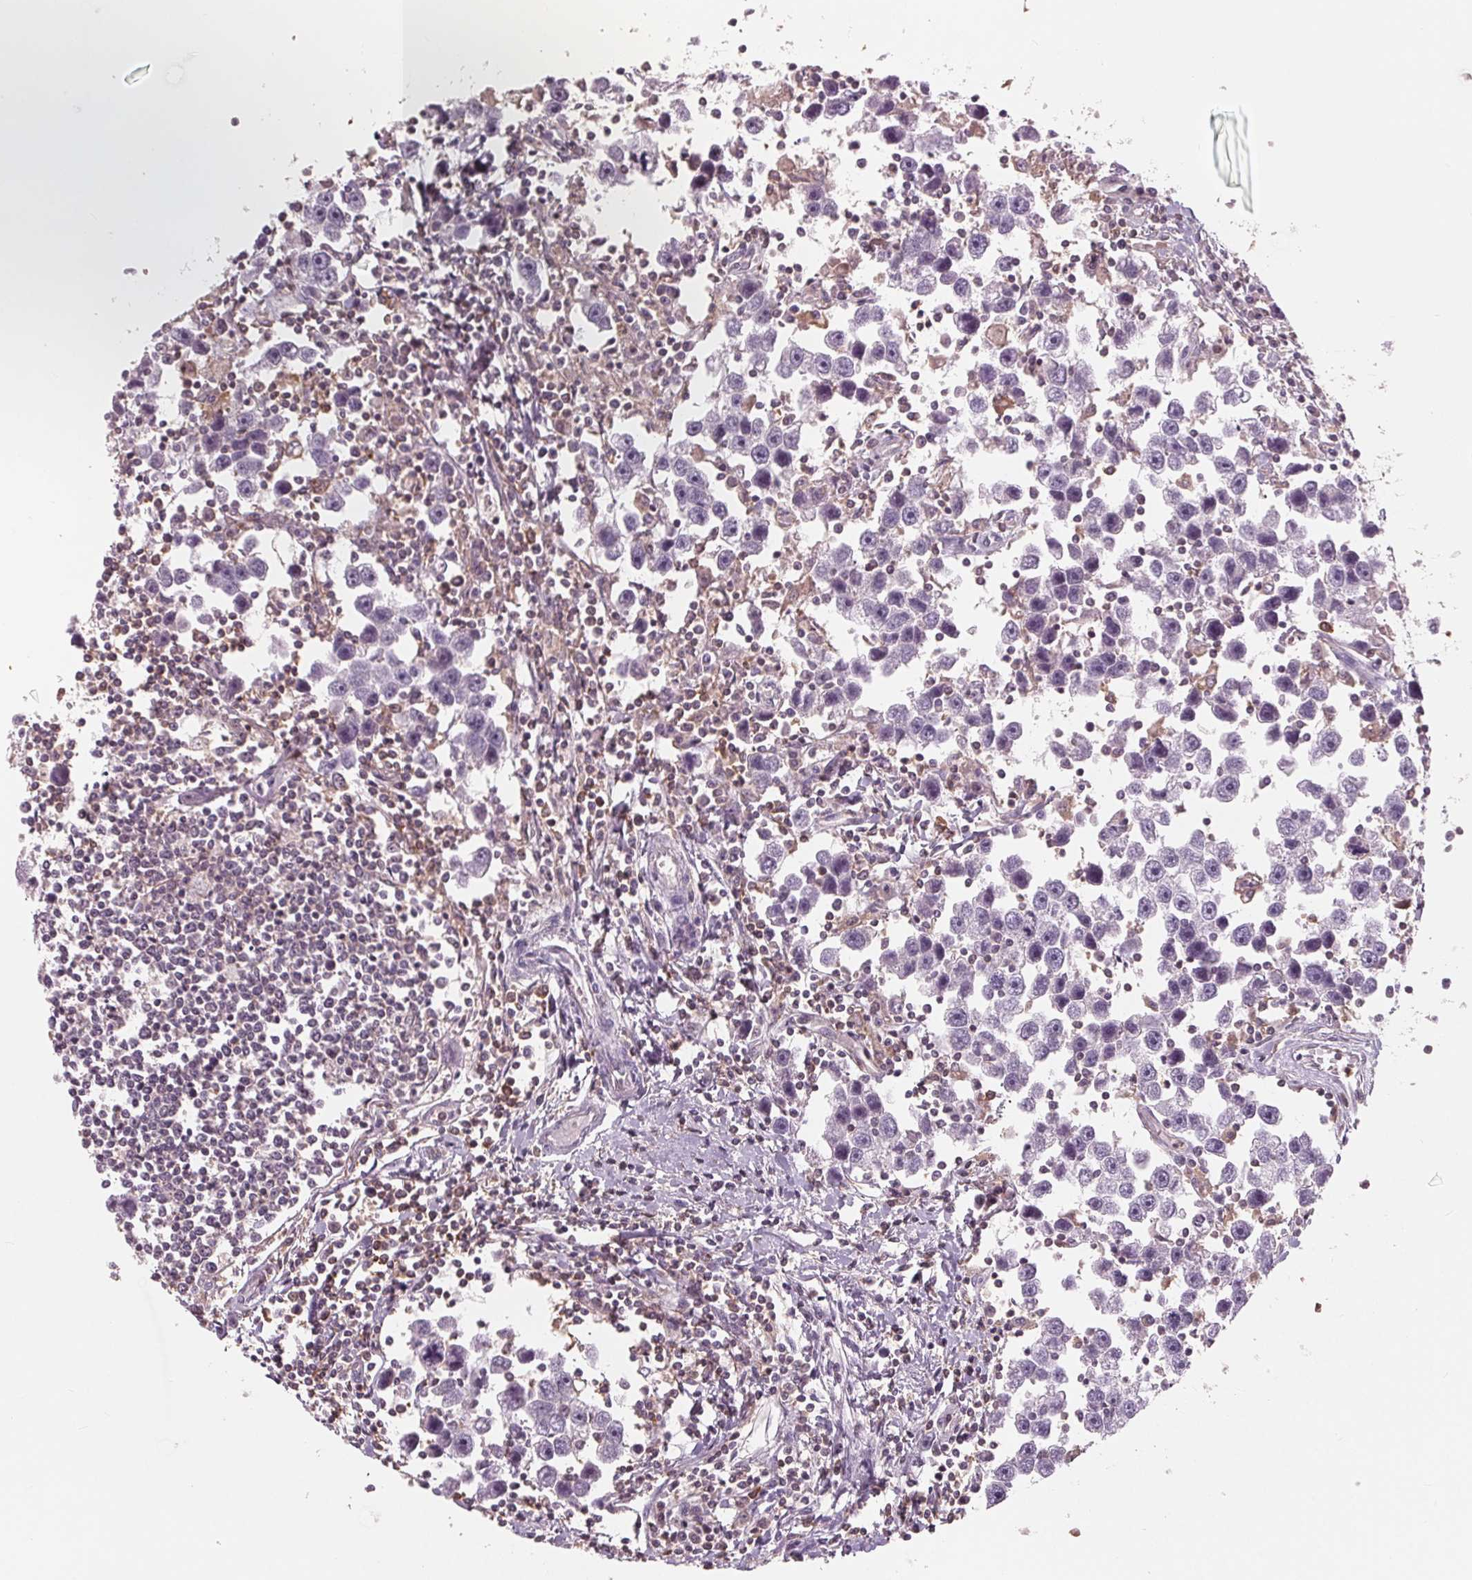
{"staining": {"intensity": "negative", "quantity": "none", "location": "none"}, "tissue": "testis cancer", "cell_type": "Tumor cells", "image_type": "cancer", "snomed": [{"axis": "morphology", "description": "Seminoma, NOS"}, {"axis": "topography", "description": "Testis"}], "caption": "Testis cancer (seminoma) was stained to show a protein in brown. There is no significant positivity in tumor cells. Nuclei are stained in blue.", "gene": "ARHGAP25", "patient": {"sex": "male", "age": 30}}